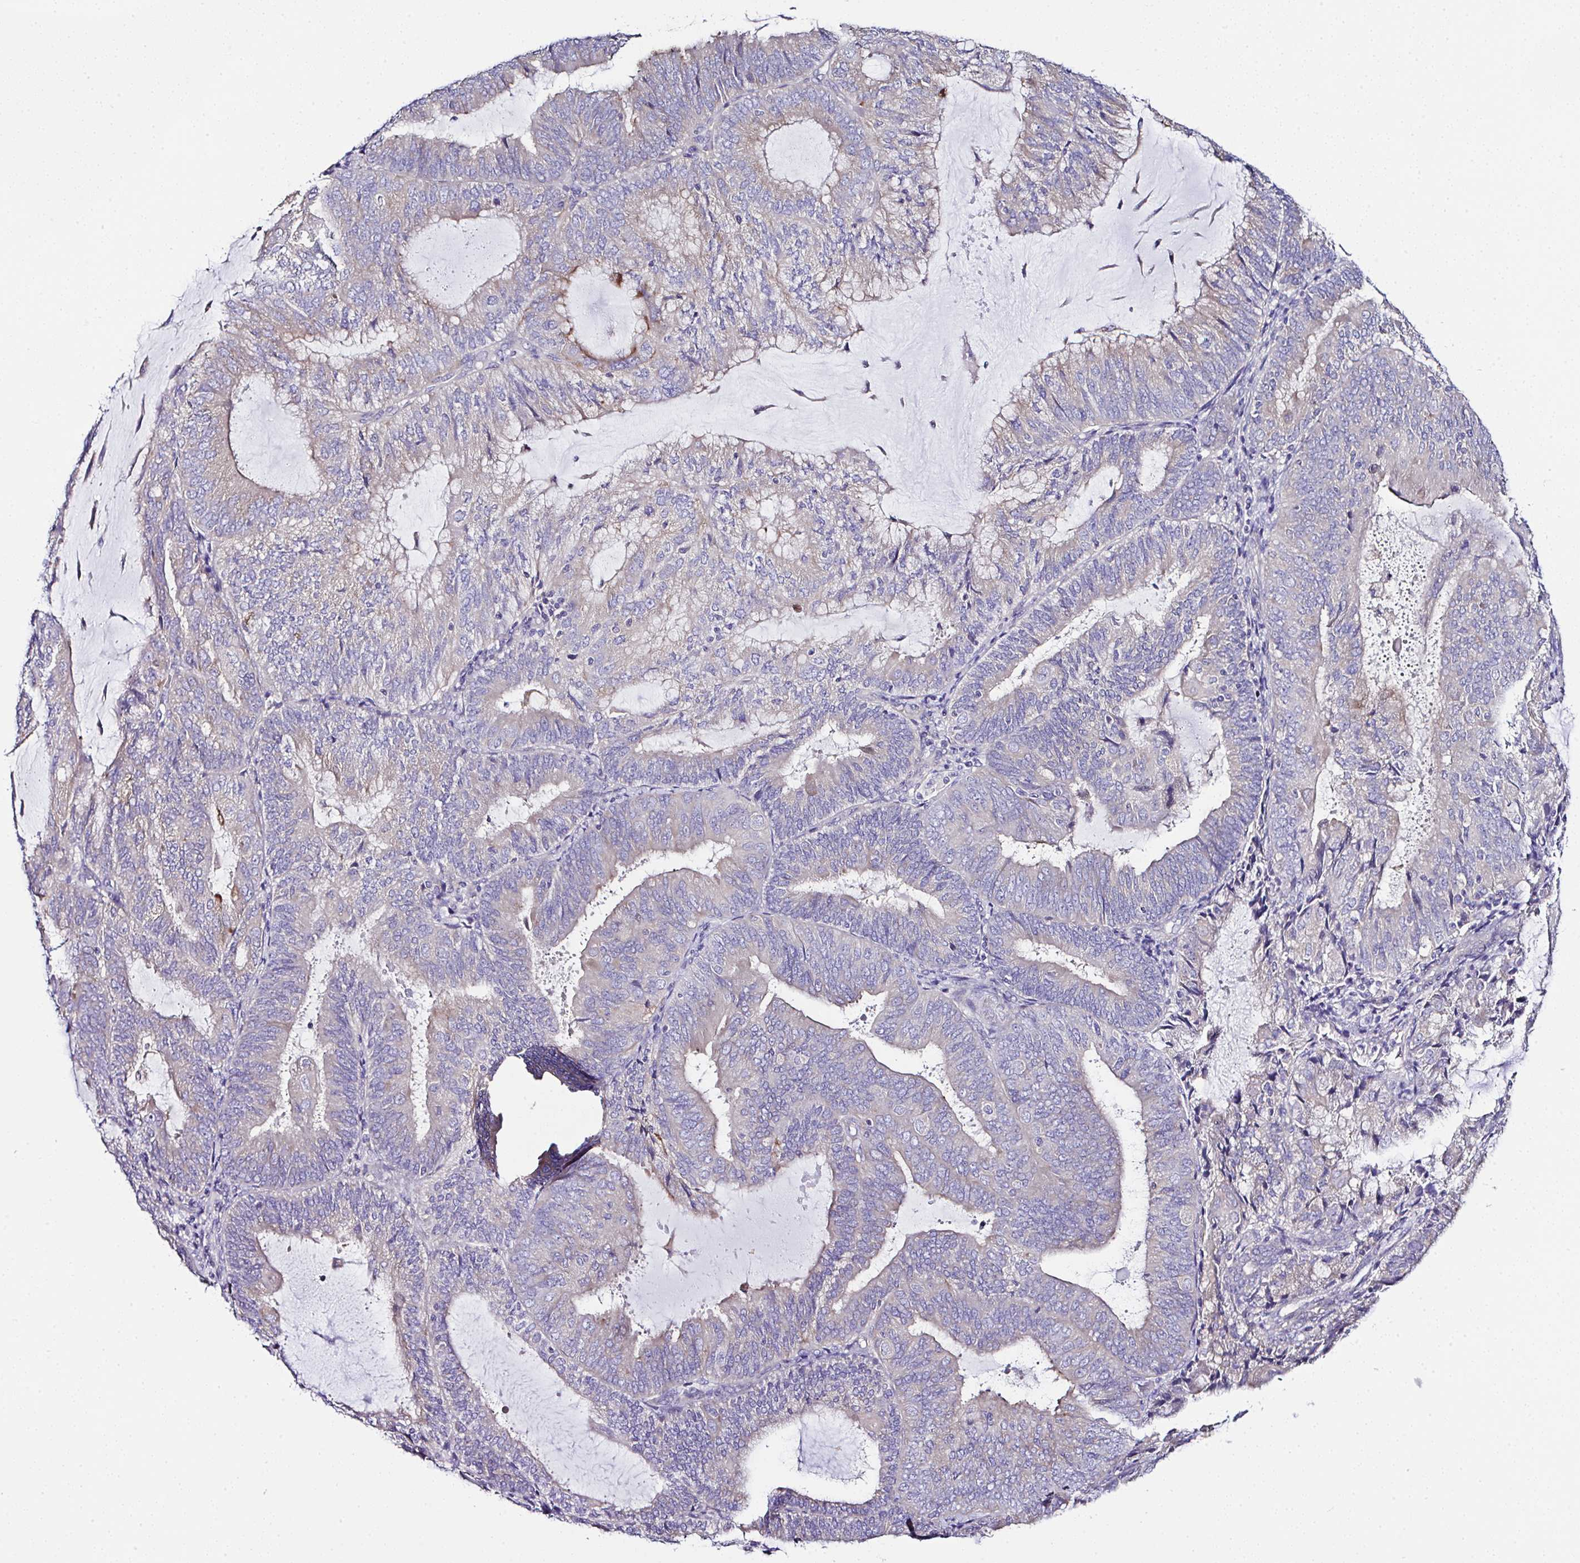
{"staining": {"intensity": "weak", "quantity": "<25%", "location": "cytoplasmic/membranous"}, "tissue": "endometrial cancer", "cell_type": "Tumor cells", "image_type": "cancer", "snomed": [{"axis": "morphology", "description": "Adenocarcinoma, NOS"}, {"axis": "topography", "description": "Endometrium"}], "caption": "An immunohistochemistry image of endometrial cancer (adenocarcinoma) is shown. There is no staining in tumor cells of endometrial cancer (adenocarcinoma).", "gene": "OR4P4", "patient": {"sex": "female", "age": 81}}